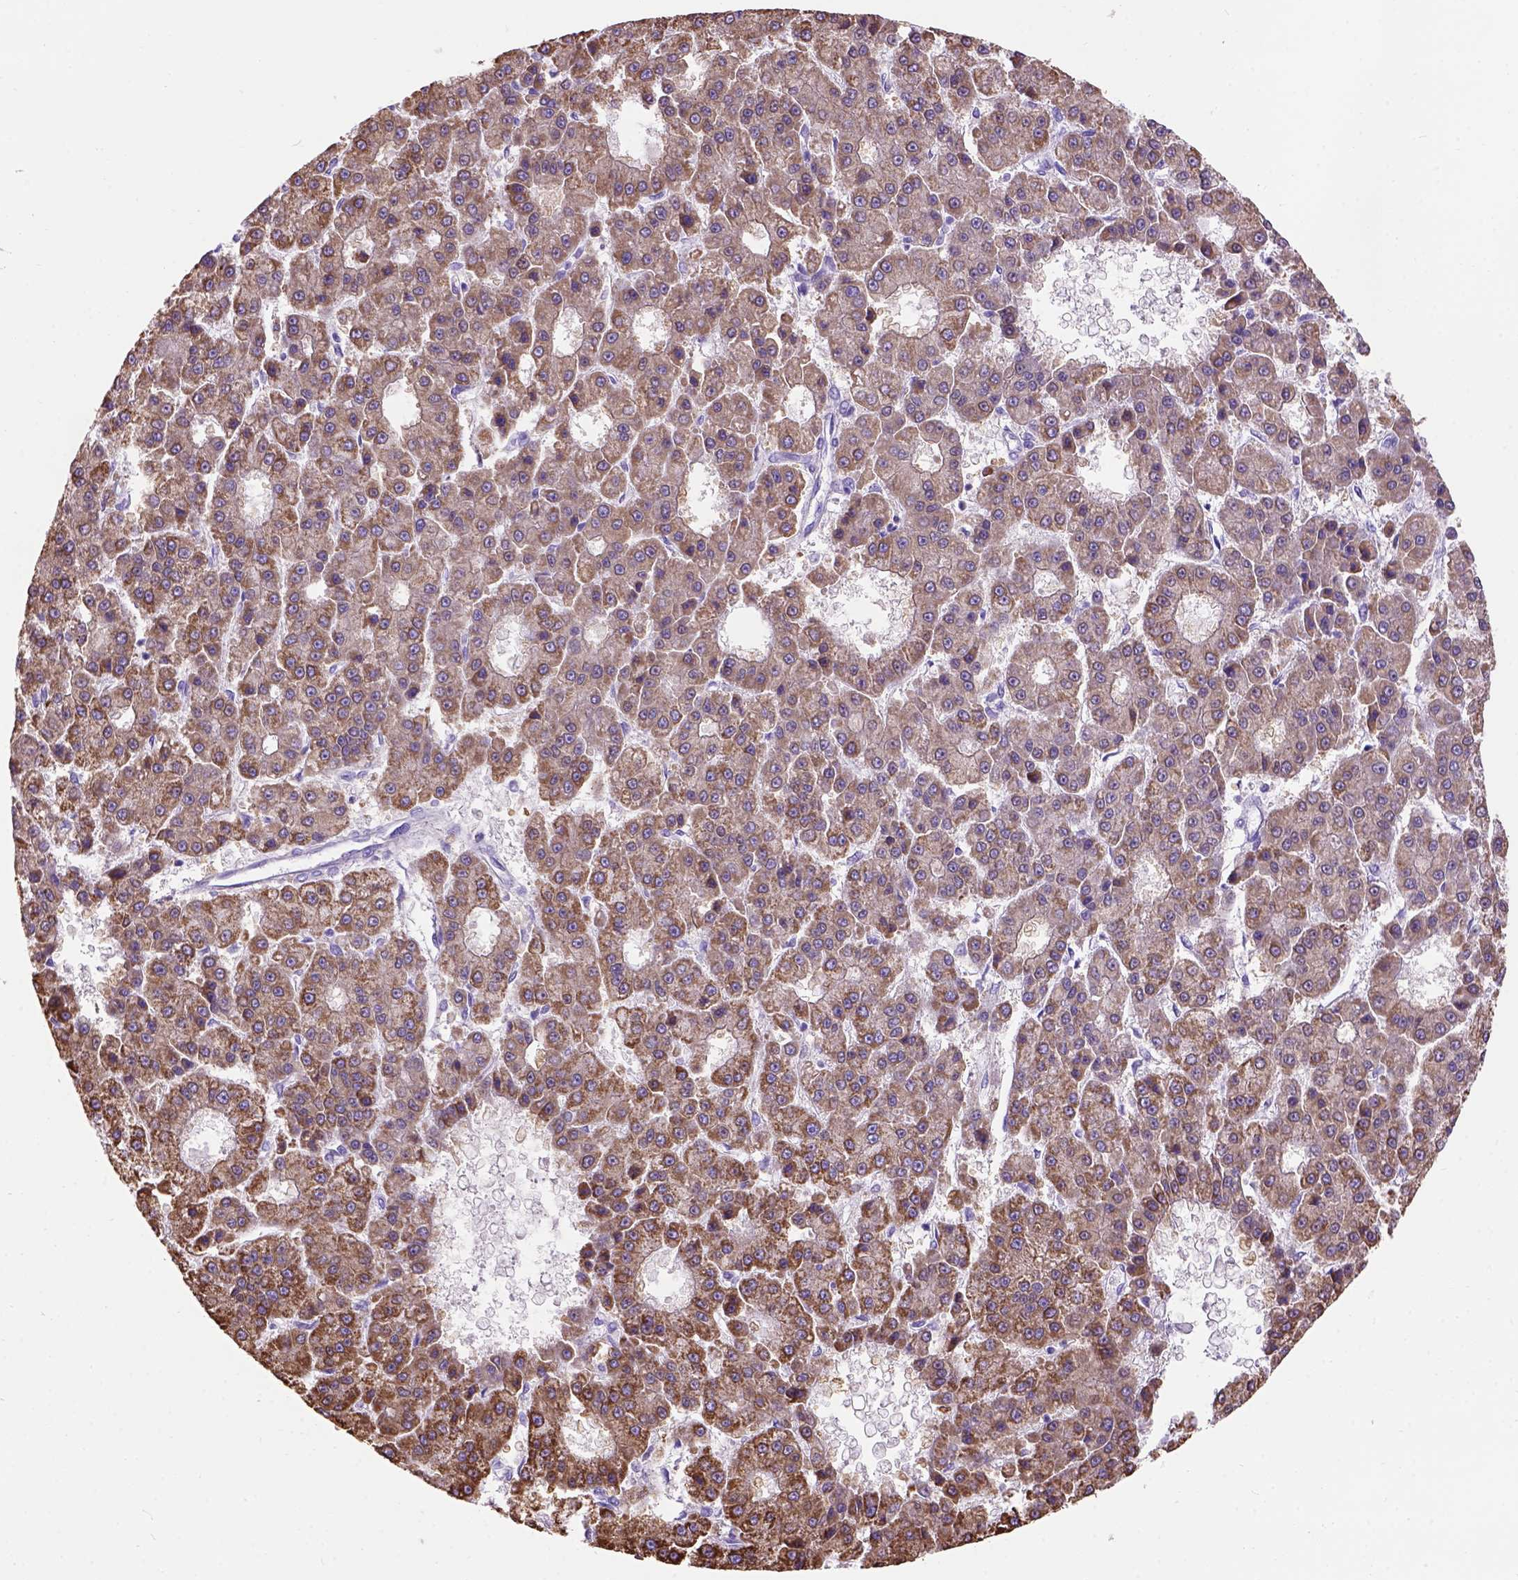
{"staining": {"intensity": "moderate", "quantity": "25%-75%", "location": "cytoplasmic/membranous"}, "tissue": "liver cancer", "cell_type": "Tumor cells", "image_type": "cancer", "snomed": [{"axis": "morphology", "description": "Carcinoma, Hepatocellular, NOS"}, {"axis": "topography", "description": "Liver"}], "caption": "Immunohistochemistry staining of liver hepatocellular carcinoma, which exhibits medium levels of moderate cytoplasmic/membranous staining in about 25%-75% of tumor cells indicating moderate cytoplasmic/membranous protein staining. The staining was performed using DAB (brown) for protein detection and nuclei were counterstained in hematoxylin (blue).", "gene": "L2HGDH", "patient": {"sex": "male", "age": 70}}